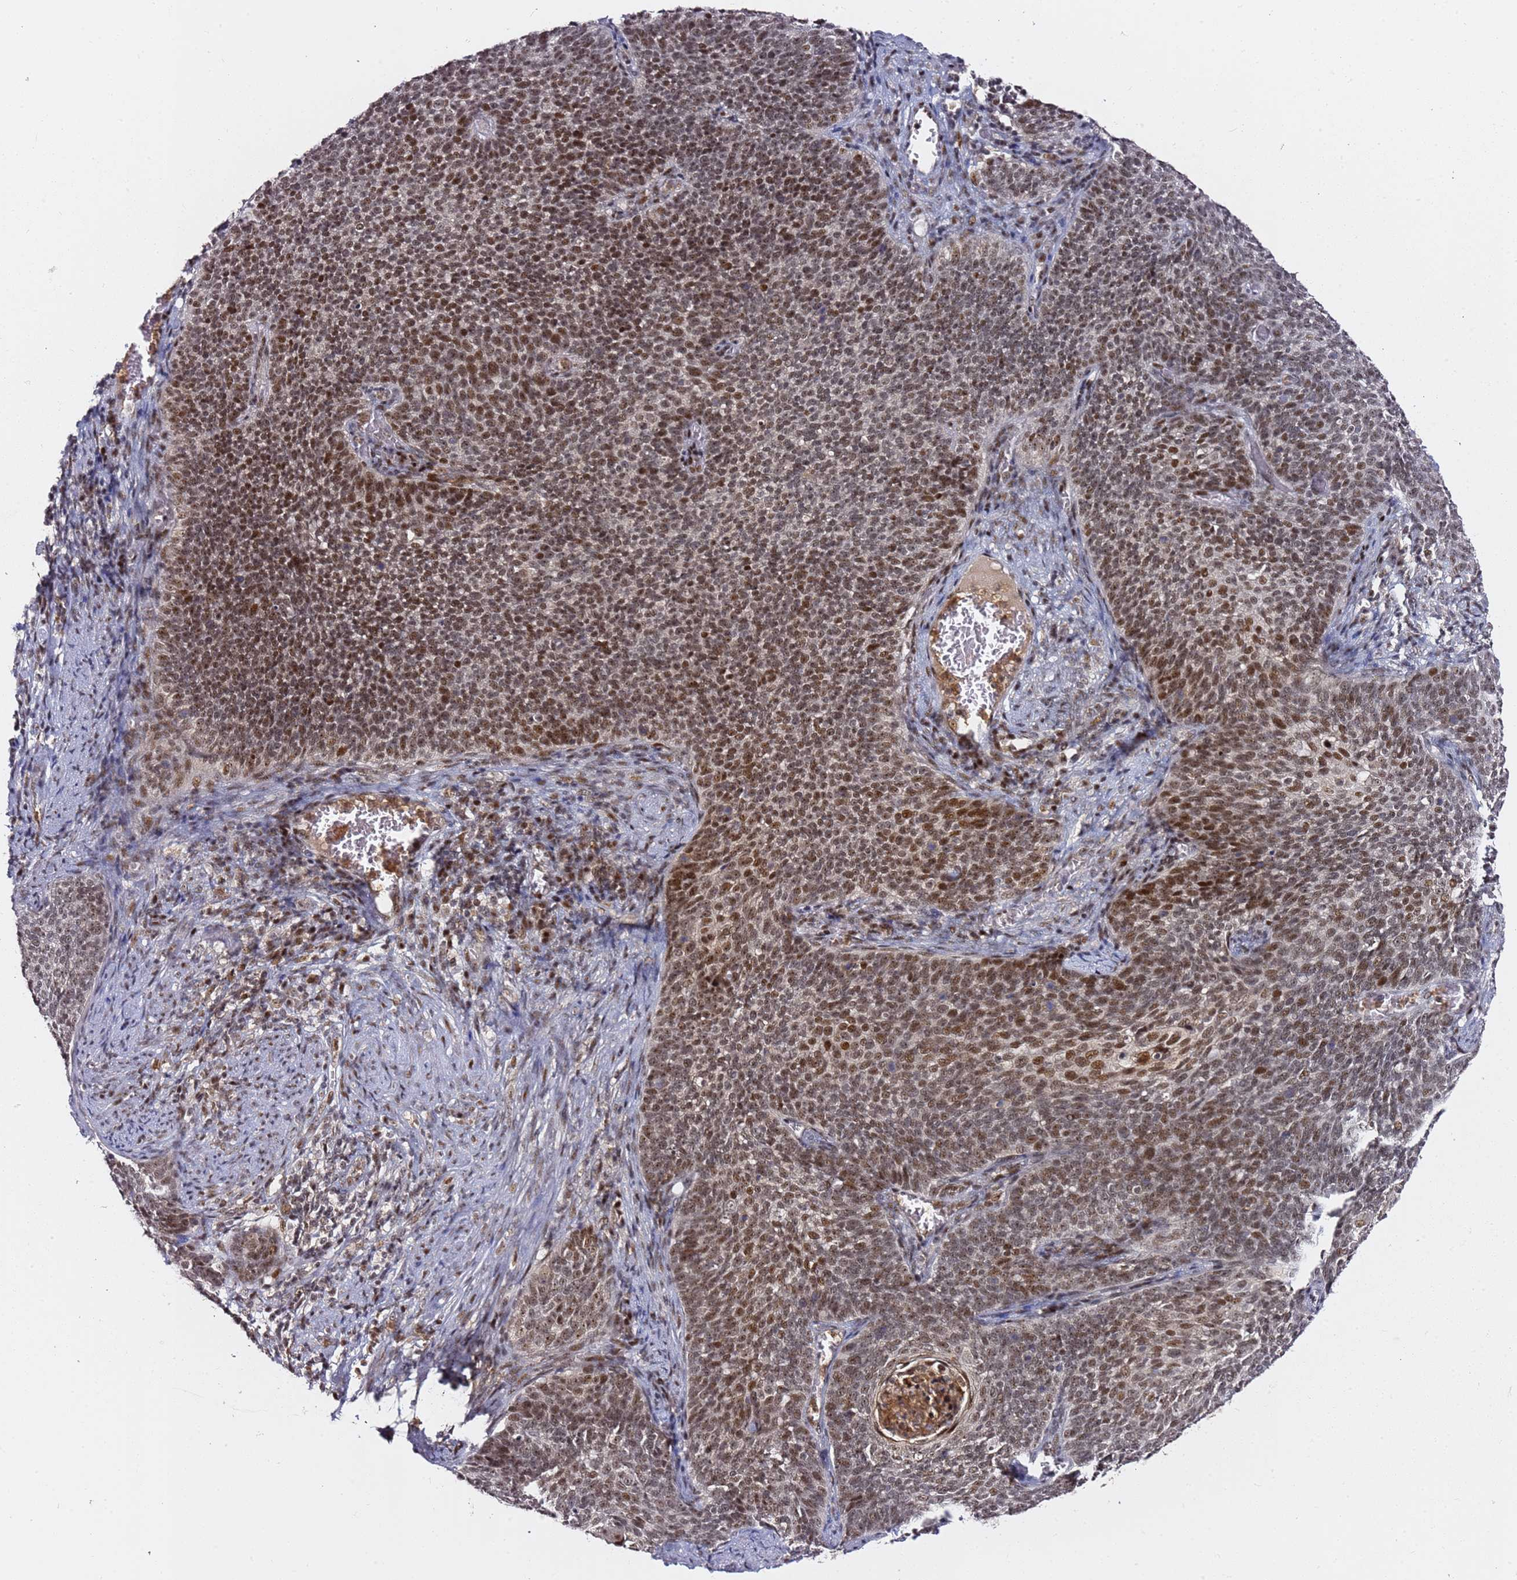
{"staining": {"intensity": "moderate", "quantity": ">75%", "location": "nuclear"}, "tissue": "cervical cancer", "cell_type": "Tumor cells", "image_type": "cancer", "snomed": [{"axis": "morphology", "description": "Normal tissue, NOS"}, {"axis": "morphology", "description": "Squamous cell carcinoma, NOS"}, {"axis": "topography", "description": "Cervix"}], "caption": "Immunohistochemistry (IHC) image of cervical cancer (squamous cell carcinoma) stained for a protein (brown), which shows medium levels of moderate nuclear expression in about >75% of tumor cells.", "gene": "FCF1", "patient": {"sex": "female", "age": 39}}